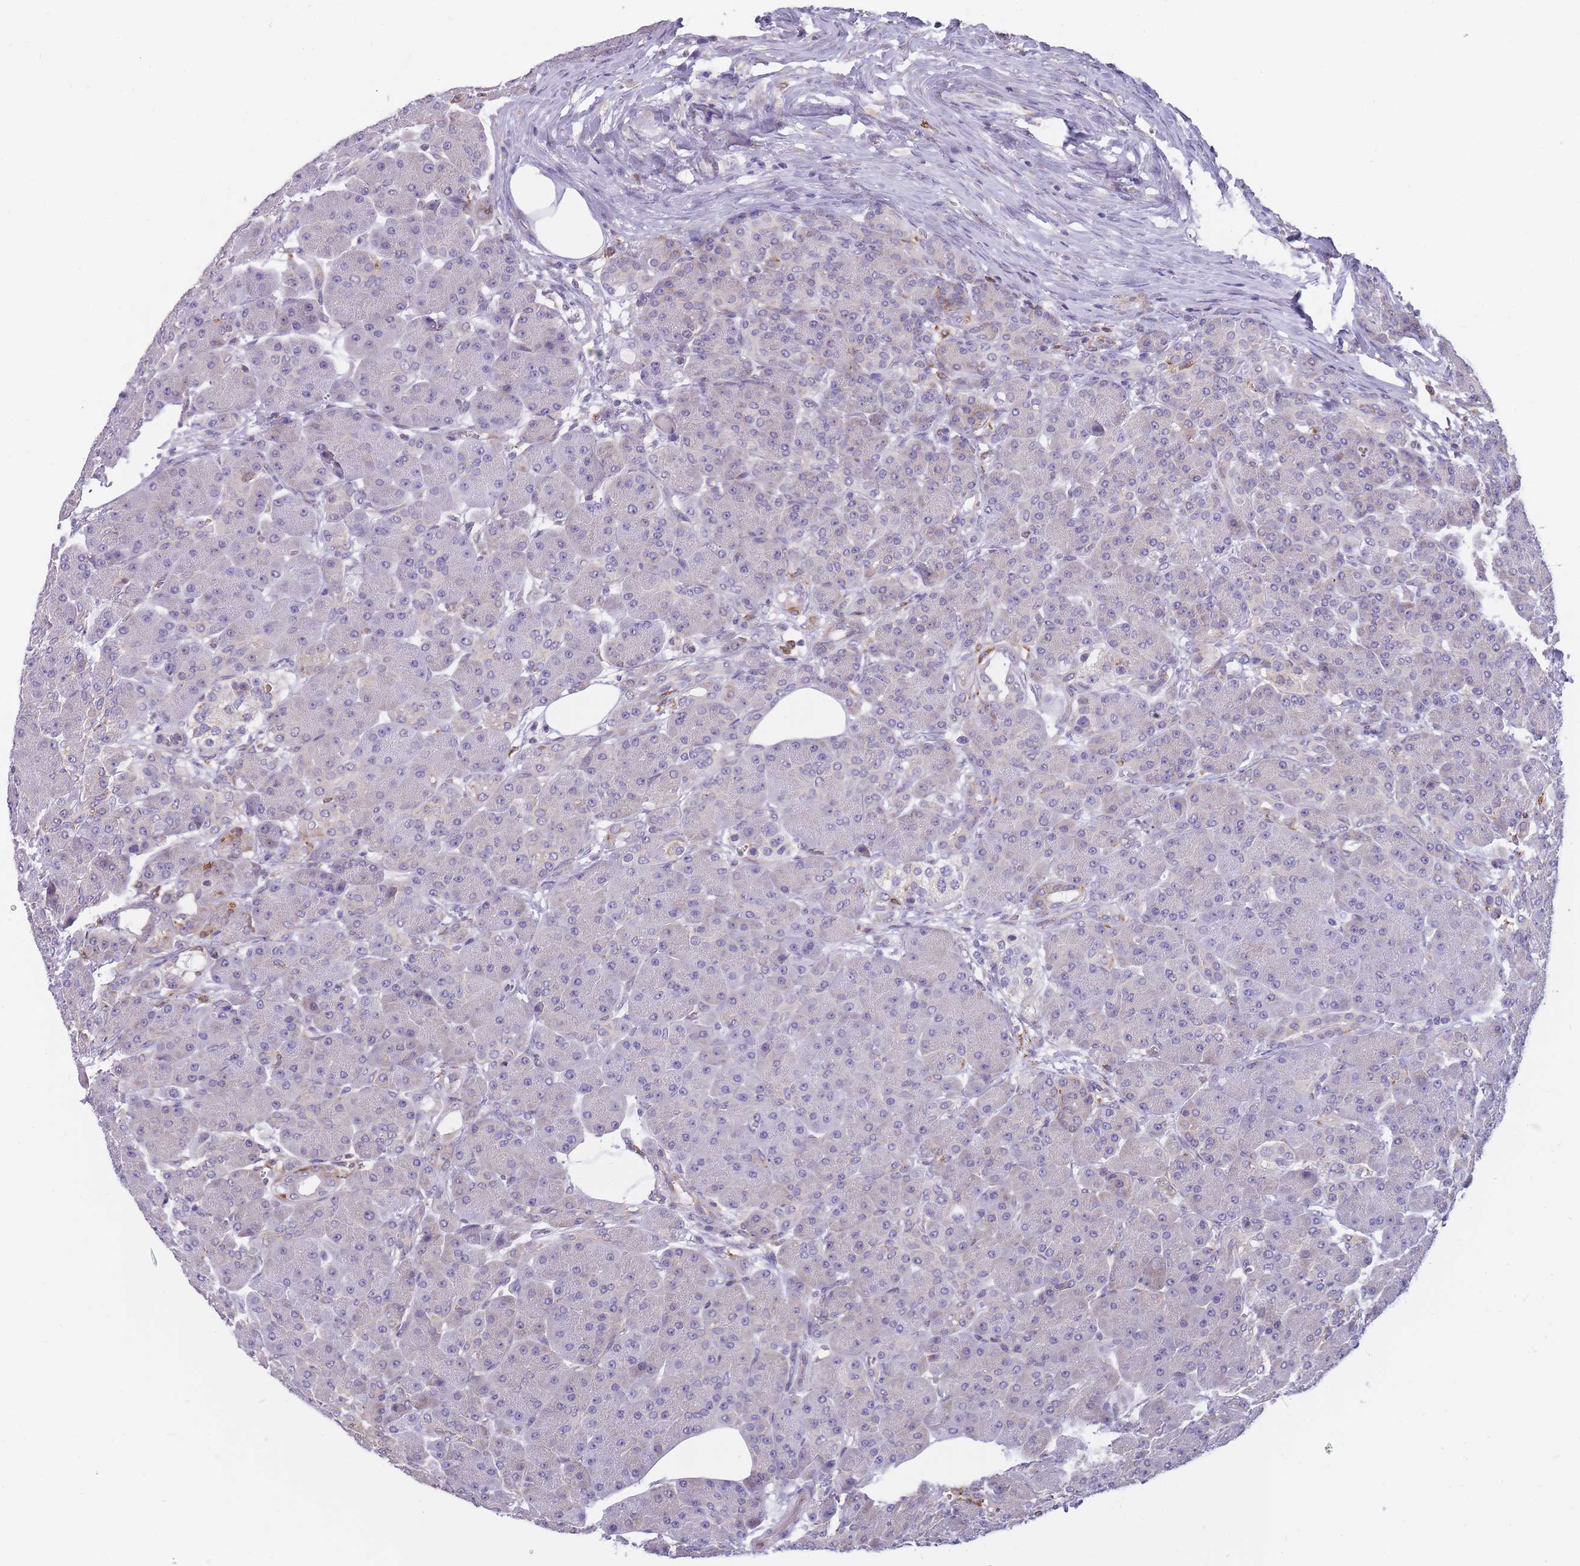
{"staining": {"intensity": "weak", "quantity": "<25%", "location": "cytoplasmic/membranous"}, "tissue": "pancreas", "cell_type": "Exocrine glandular cells", "image_type": "normal", "snomed": [{"axis": "morphology", "description": "Normal tissue, NOS"}, {"axis": "topography", "description": "Pancreas"}], "caption": "DAB immunohistochemical staining of benign human pancreas displays no significant staining in exocrine glandular cells.", "gene": "ZNF662", "patient": {"sex": "male", "age": 63}}